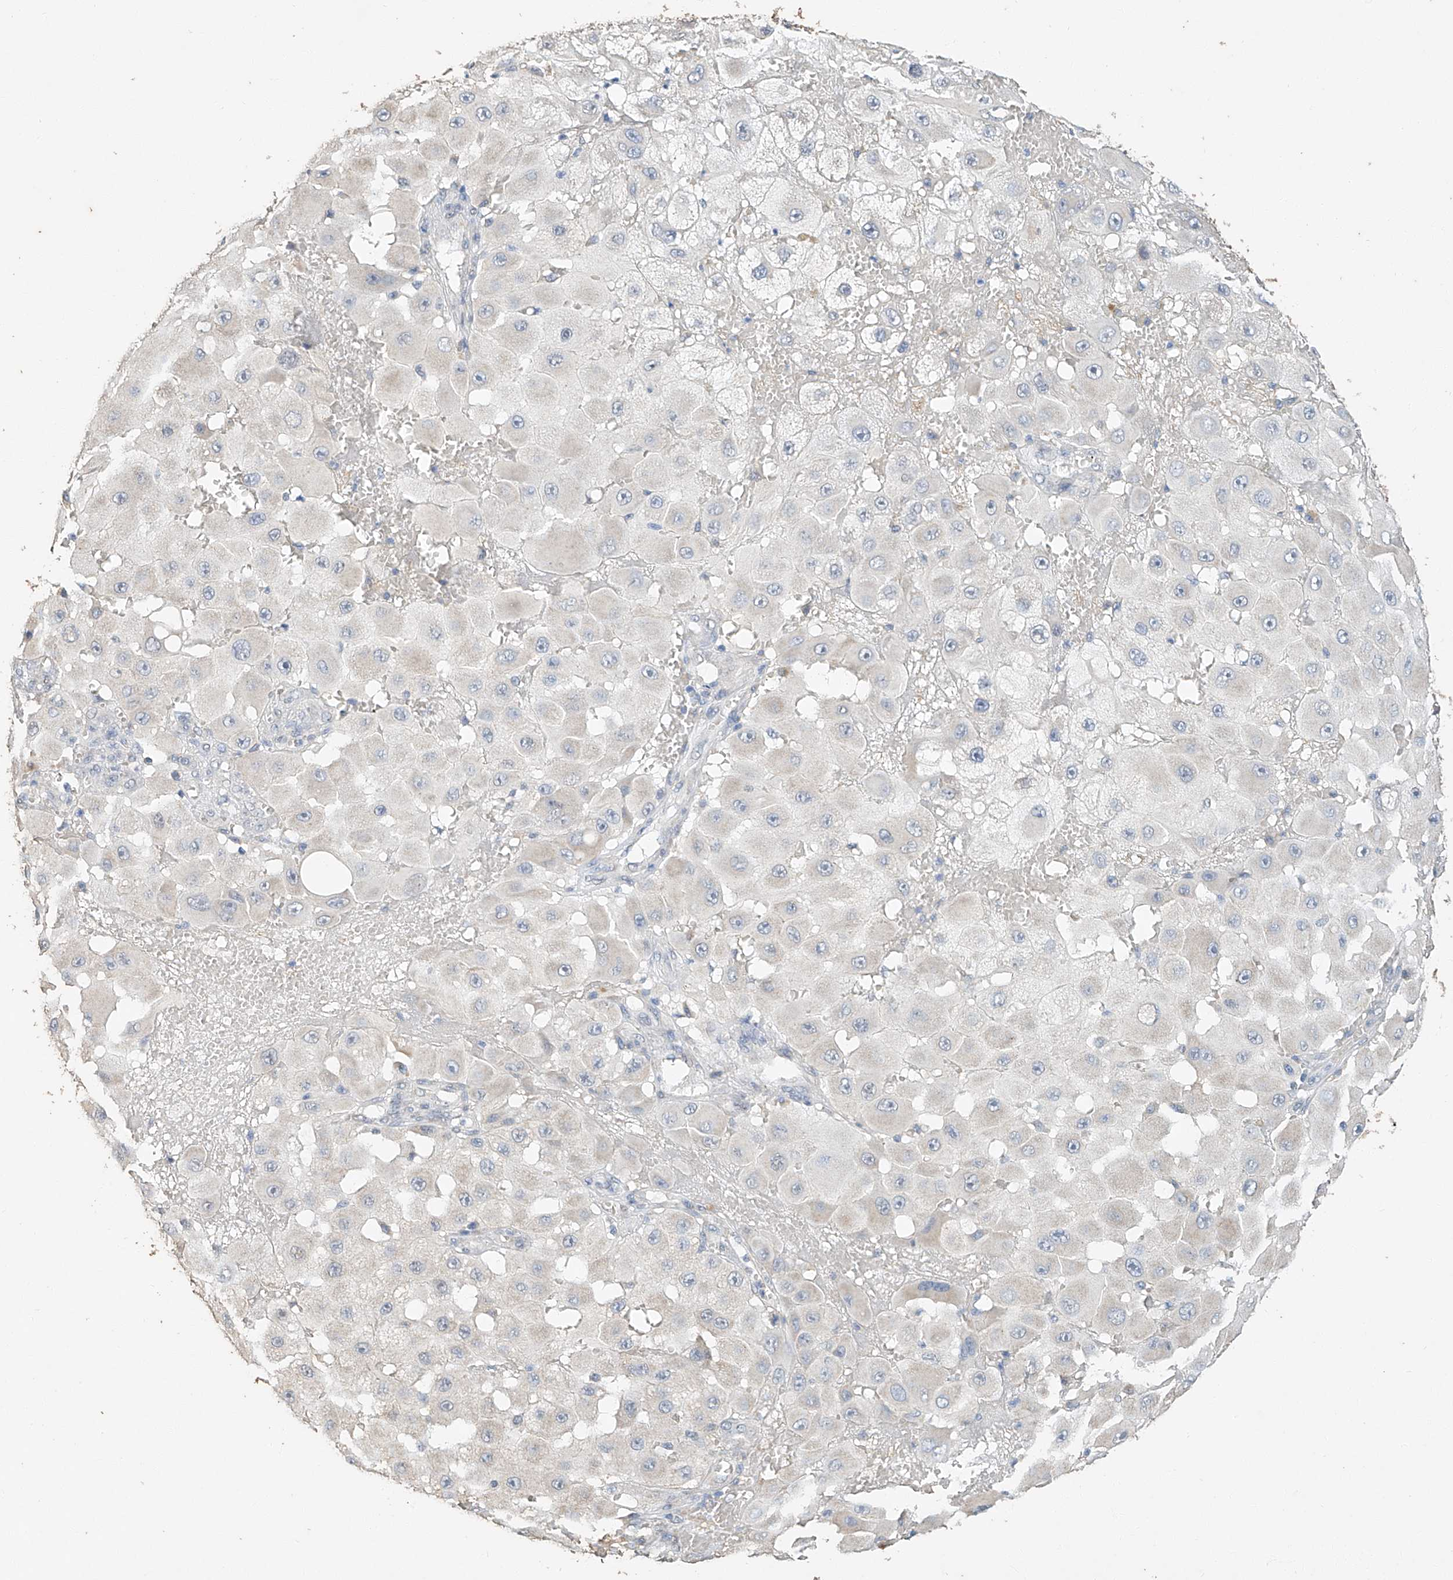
{"staining": {"intensity": "negative", "quantity": "none", "location": "none"}, "tissue": "melanoma", "cell_type": "Tumor cells", "image_type": "cancer", "snomed": [{"axis": "morphology", "description": "Malignant melanoma, NOS"}, {"axis": "topography", "description": "Skin"}], "caption": "High power microscopy image of an immunohistochemistry (IHC) micrograph of malignant melanoma, revealing no significant positivity in tumor cells. (DAB (3,3'-diaminobenzidine) immunohistochemistry, high magnification).", "gene": "CERS4", "patient": {"sex": "female", "age": 81}}